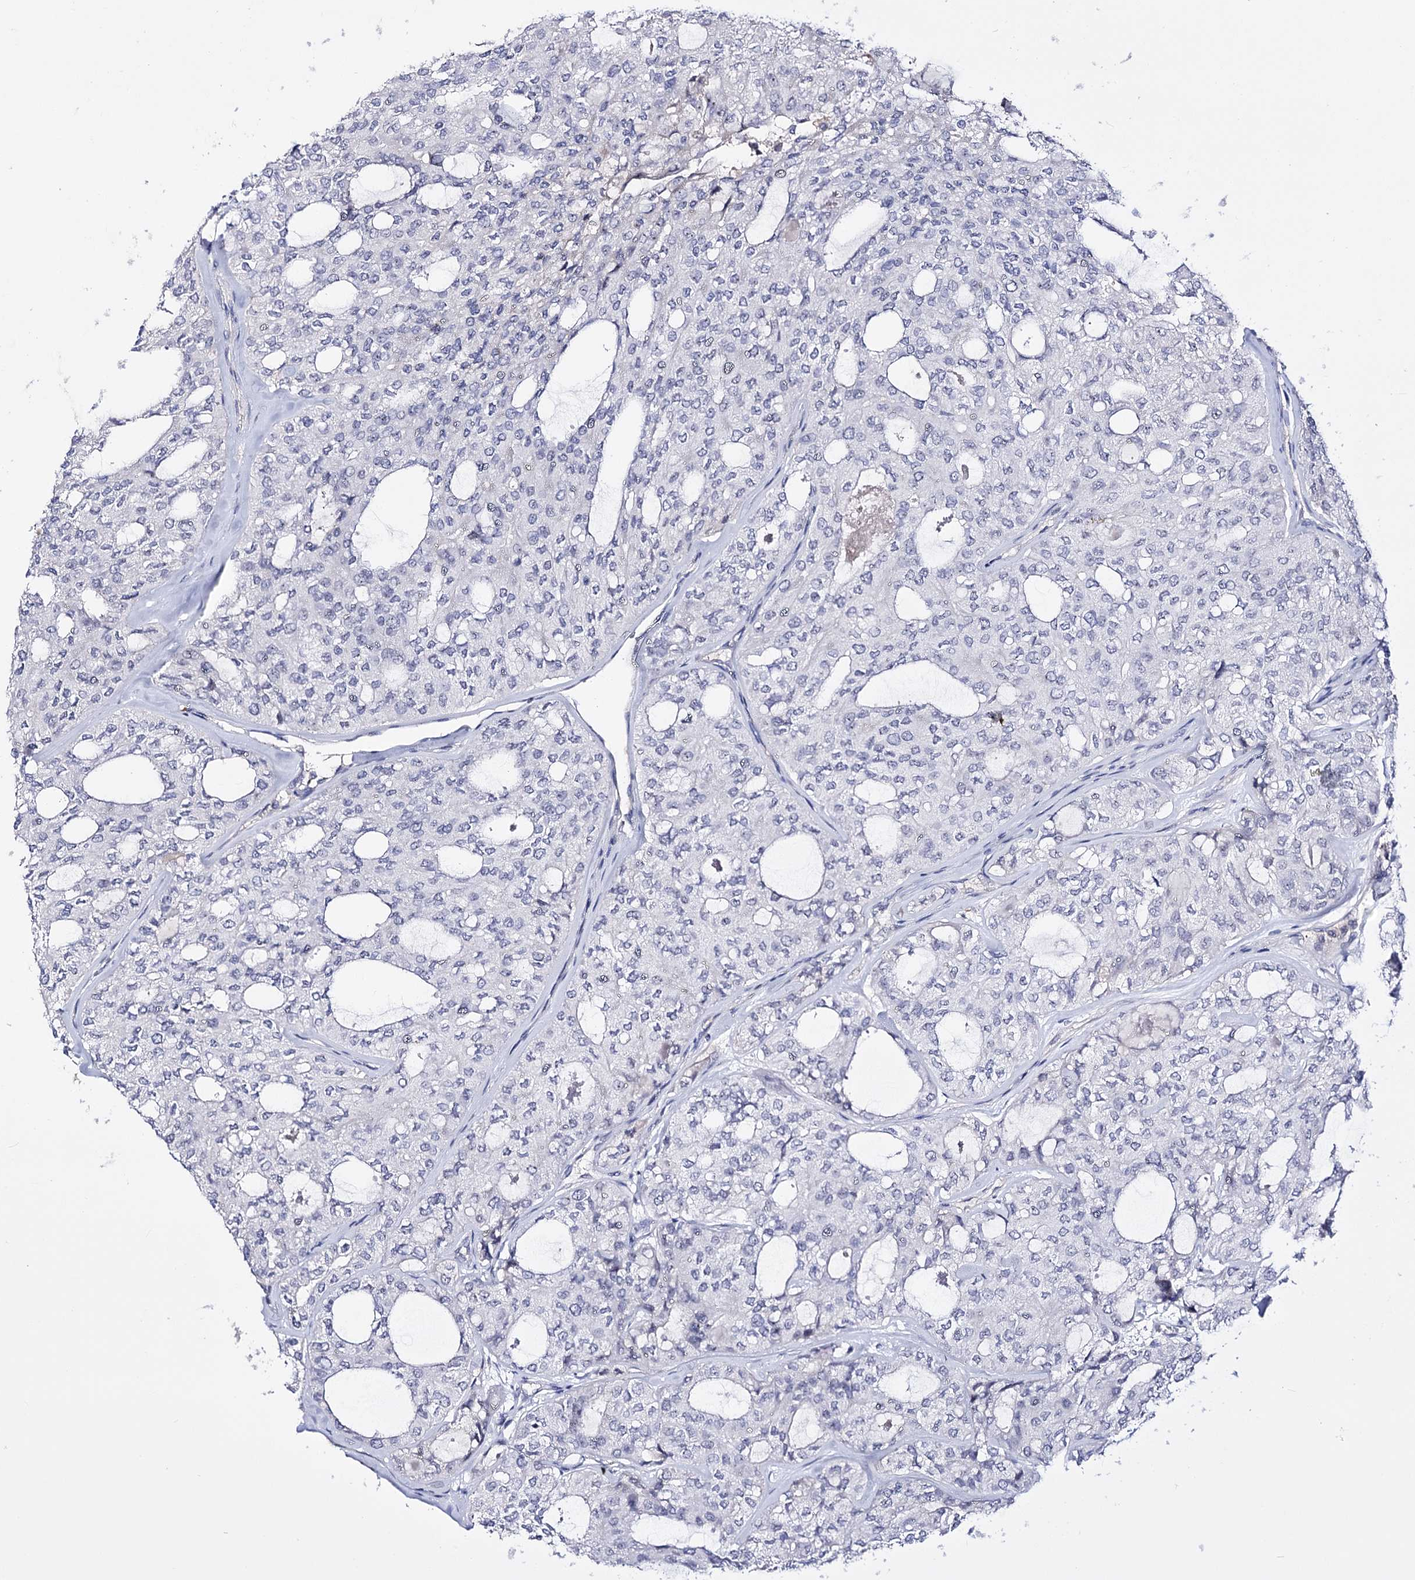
{"staining": {"intensity": "negative", "quantity": "none", "location": "none"}, "tissue": "thyroid cancer", "cell_type": "Tumor cells", "image_type": "cancer", "snomed": [{"axis": "morphology", "description": "Follicular adenoma carcinoma, NOS"}, {"axis": "topography", "description": "Thyroid gland"}], "caption": "DAB (3,3'-diaminobenzidine) immunohistochemical staining of follicular adenoma carcinoma (thyroid) demonstrates no significant staining in tumor cells.", "gene": "PCGF5", "patient": {"sex": "male", "age": 75}}